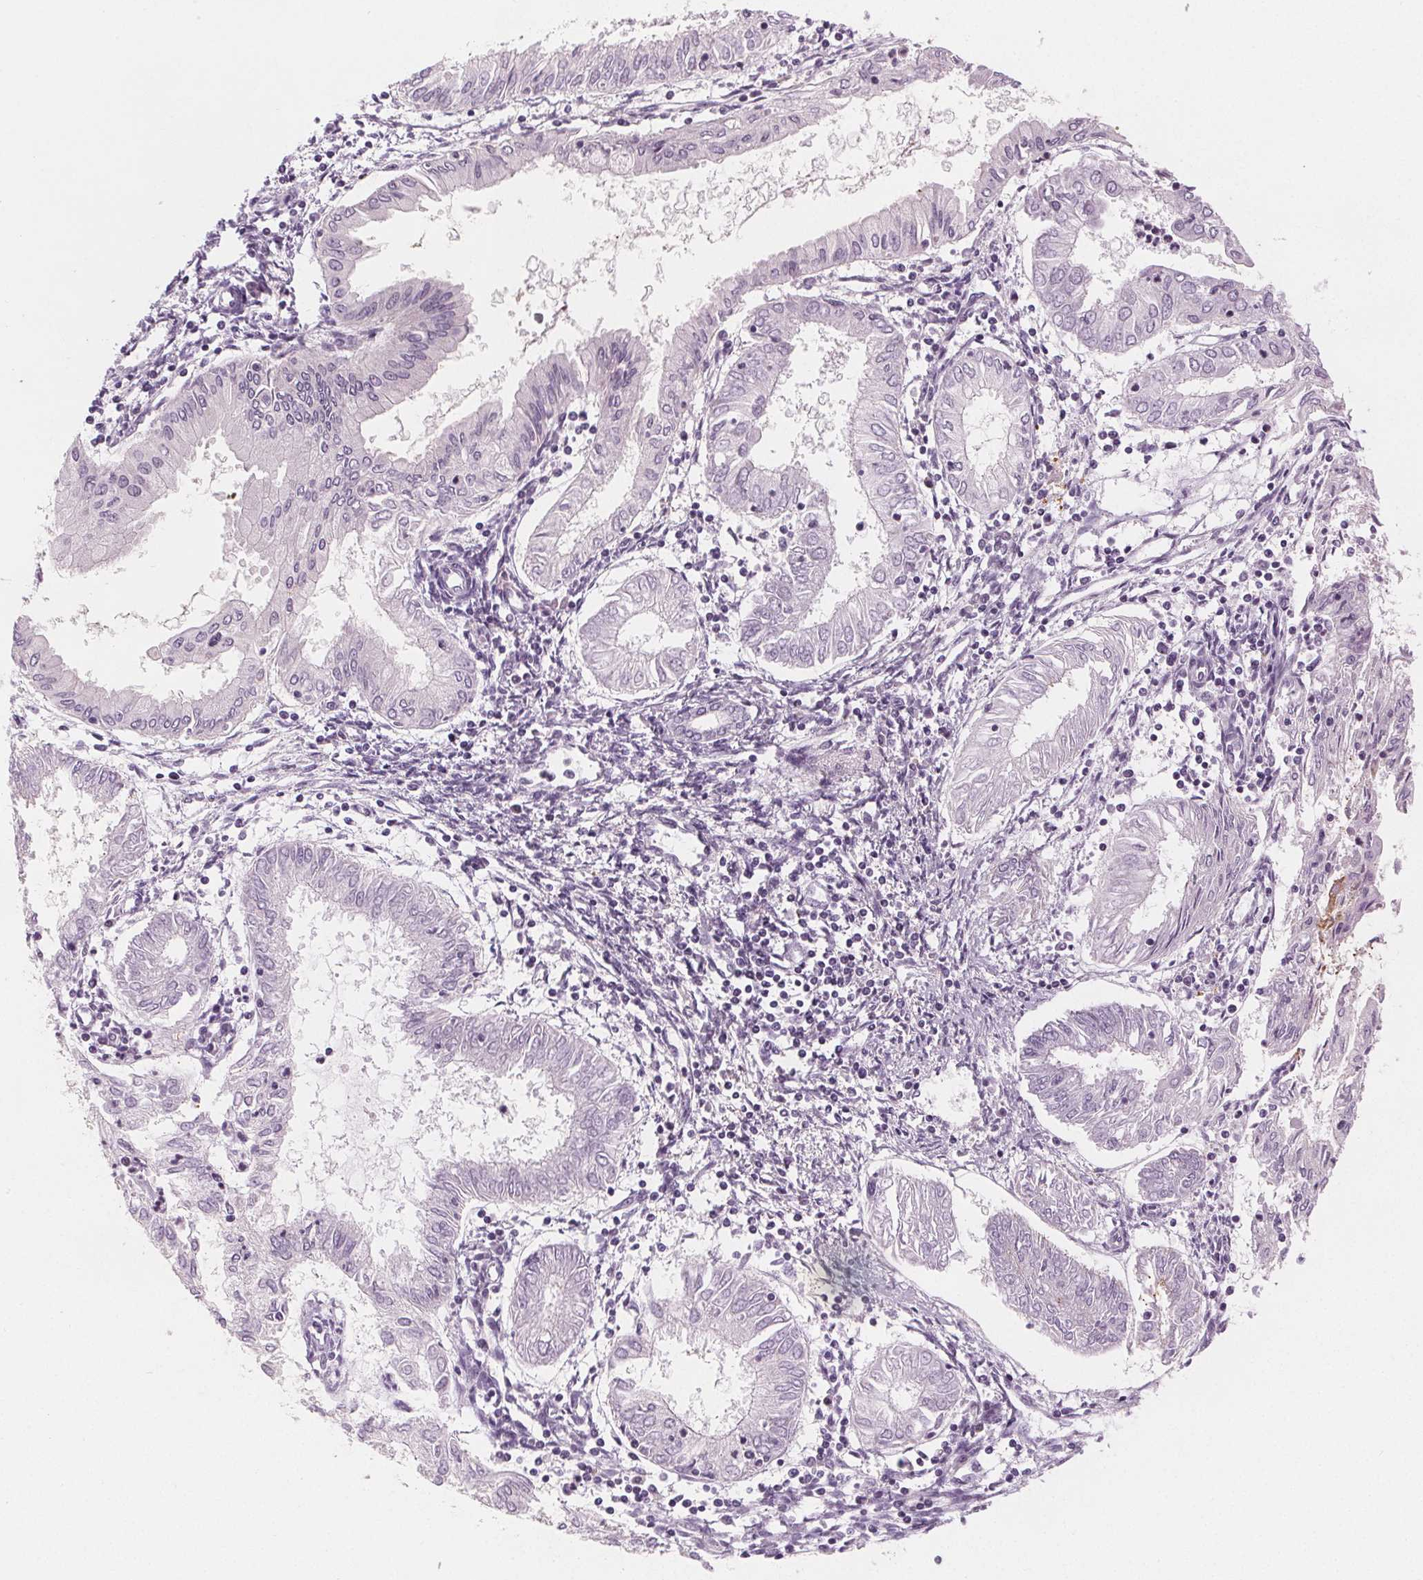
{"staining": {"intensity": "negative", "quantity": "none", "location": "none"}, "tissue": "endometrial cancer", "cell_type": "Tumor cells", "image_type": "cancer", "snomed": [{"axis": "morphology", "description": "Adenocarcinoma, NOS"}, {"axis": "topography", "description": "Endometrium"}], "caption": "High magnification brightfield microscopy of adenocarcinoma (endometrial) stained with DAB (3,3'-diaminobenzidine) (brown) and counterstained with hematoxylin (blue): tumor cells show no significant staining.", "gene": "DPM2", "patient": {"sex": "female", "age": 68}}